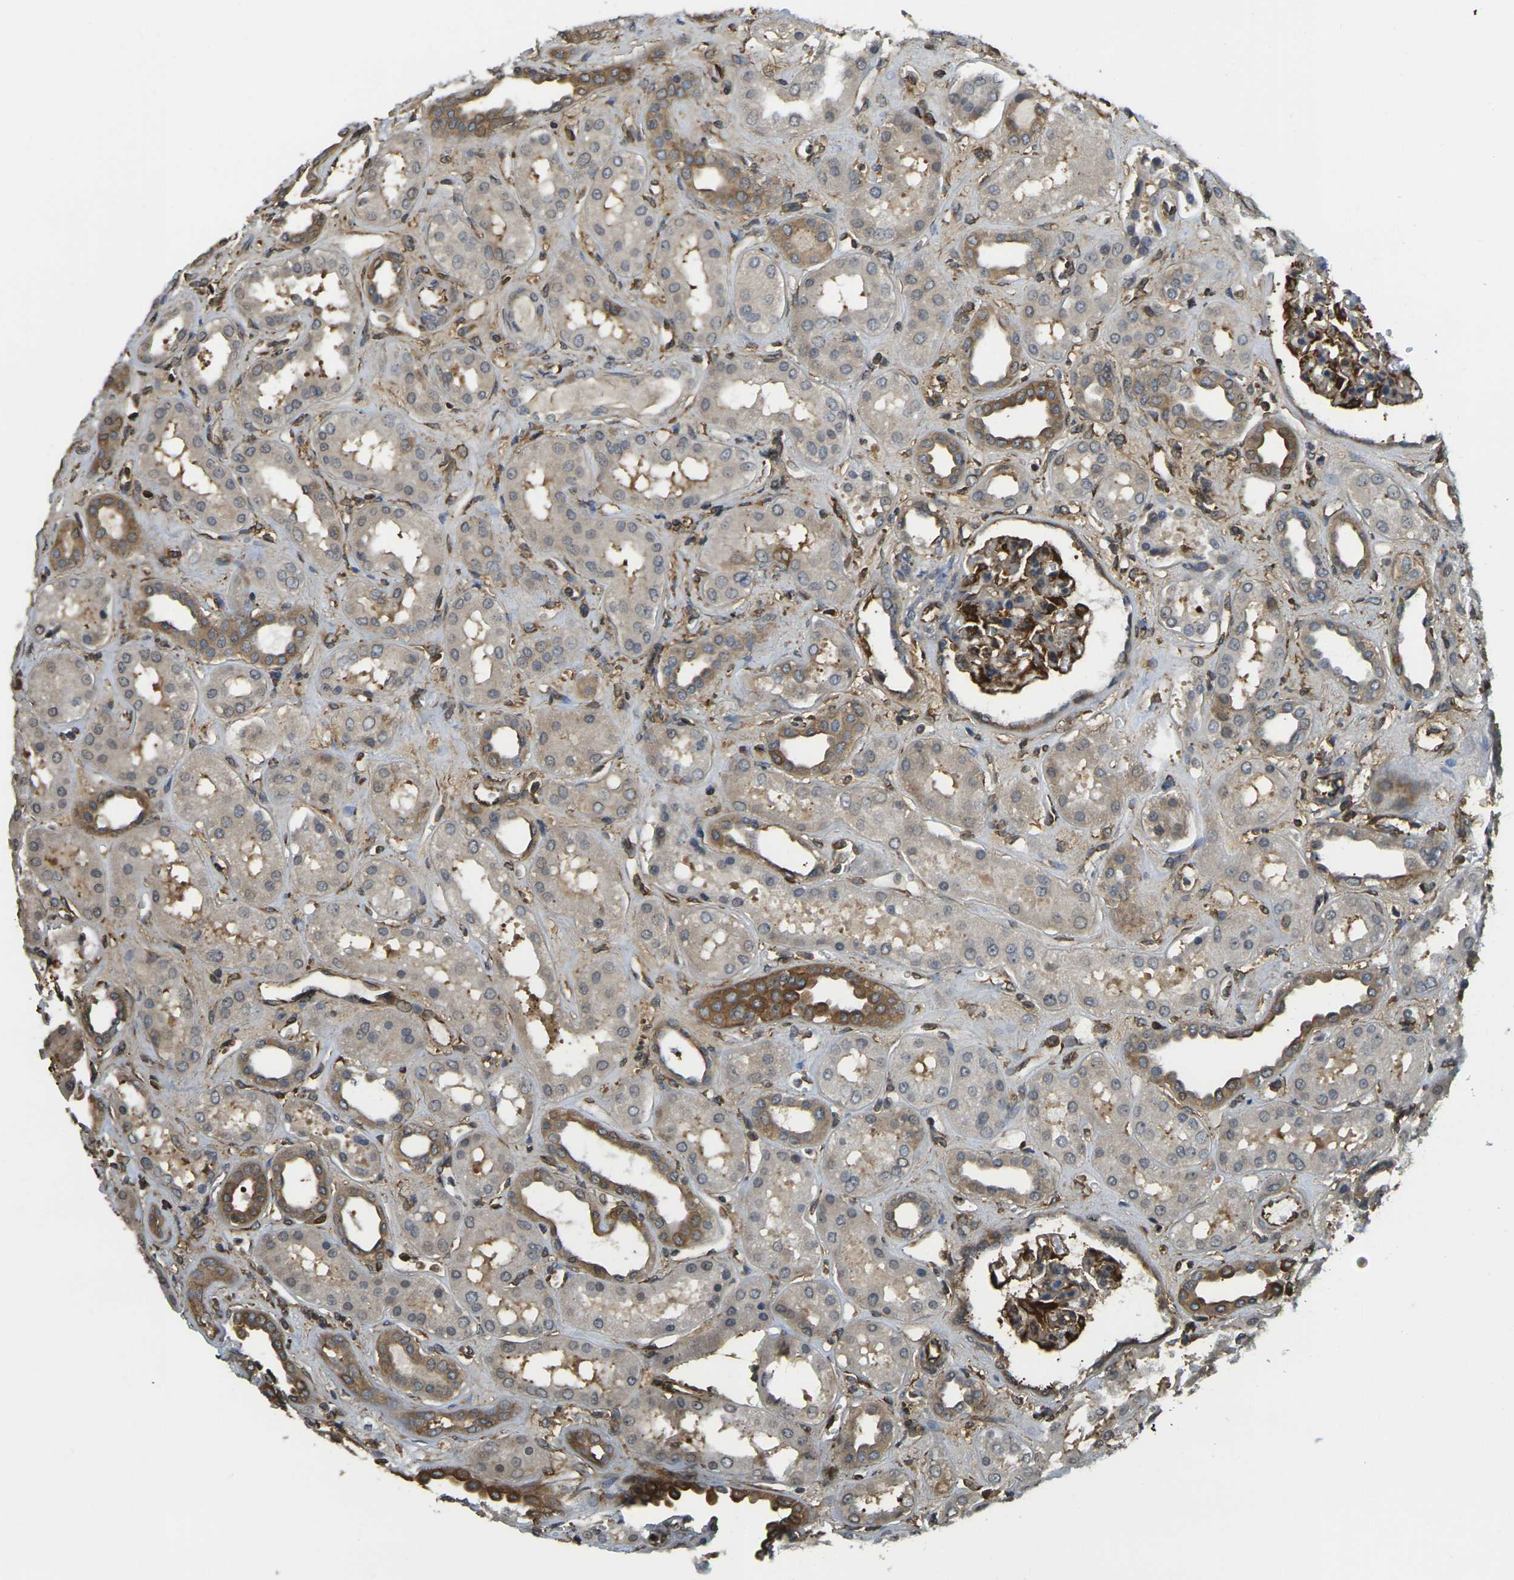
{"staining": {"intensity": "strong", "quantity": "25%-75%", "location": "cytoplasmic/membranous"}, "tissue": "kidney", "cell_type": "Cells in glomeruli", "image_type": "normal", "snomed": [{"axis": "morphology", "description": "Normal tissue, NOS"}, {"axis": "topography", "description": "Kidney"}], "caption": "Kidney was stained to show a protein in brown. There is high levels of strong cytoplasmic/membranous expression in about 25%-75% of cells in glomeruli. The protein of interest is shown in brown color, while the nuclei are stained blue.", "gene": "CAST", "patient": {"sex": "male", "age": 59}}